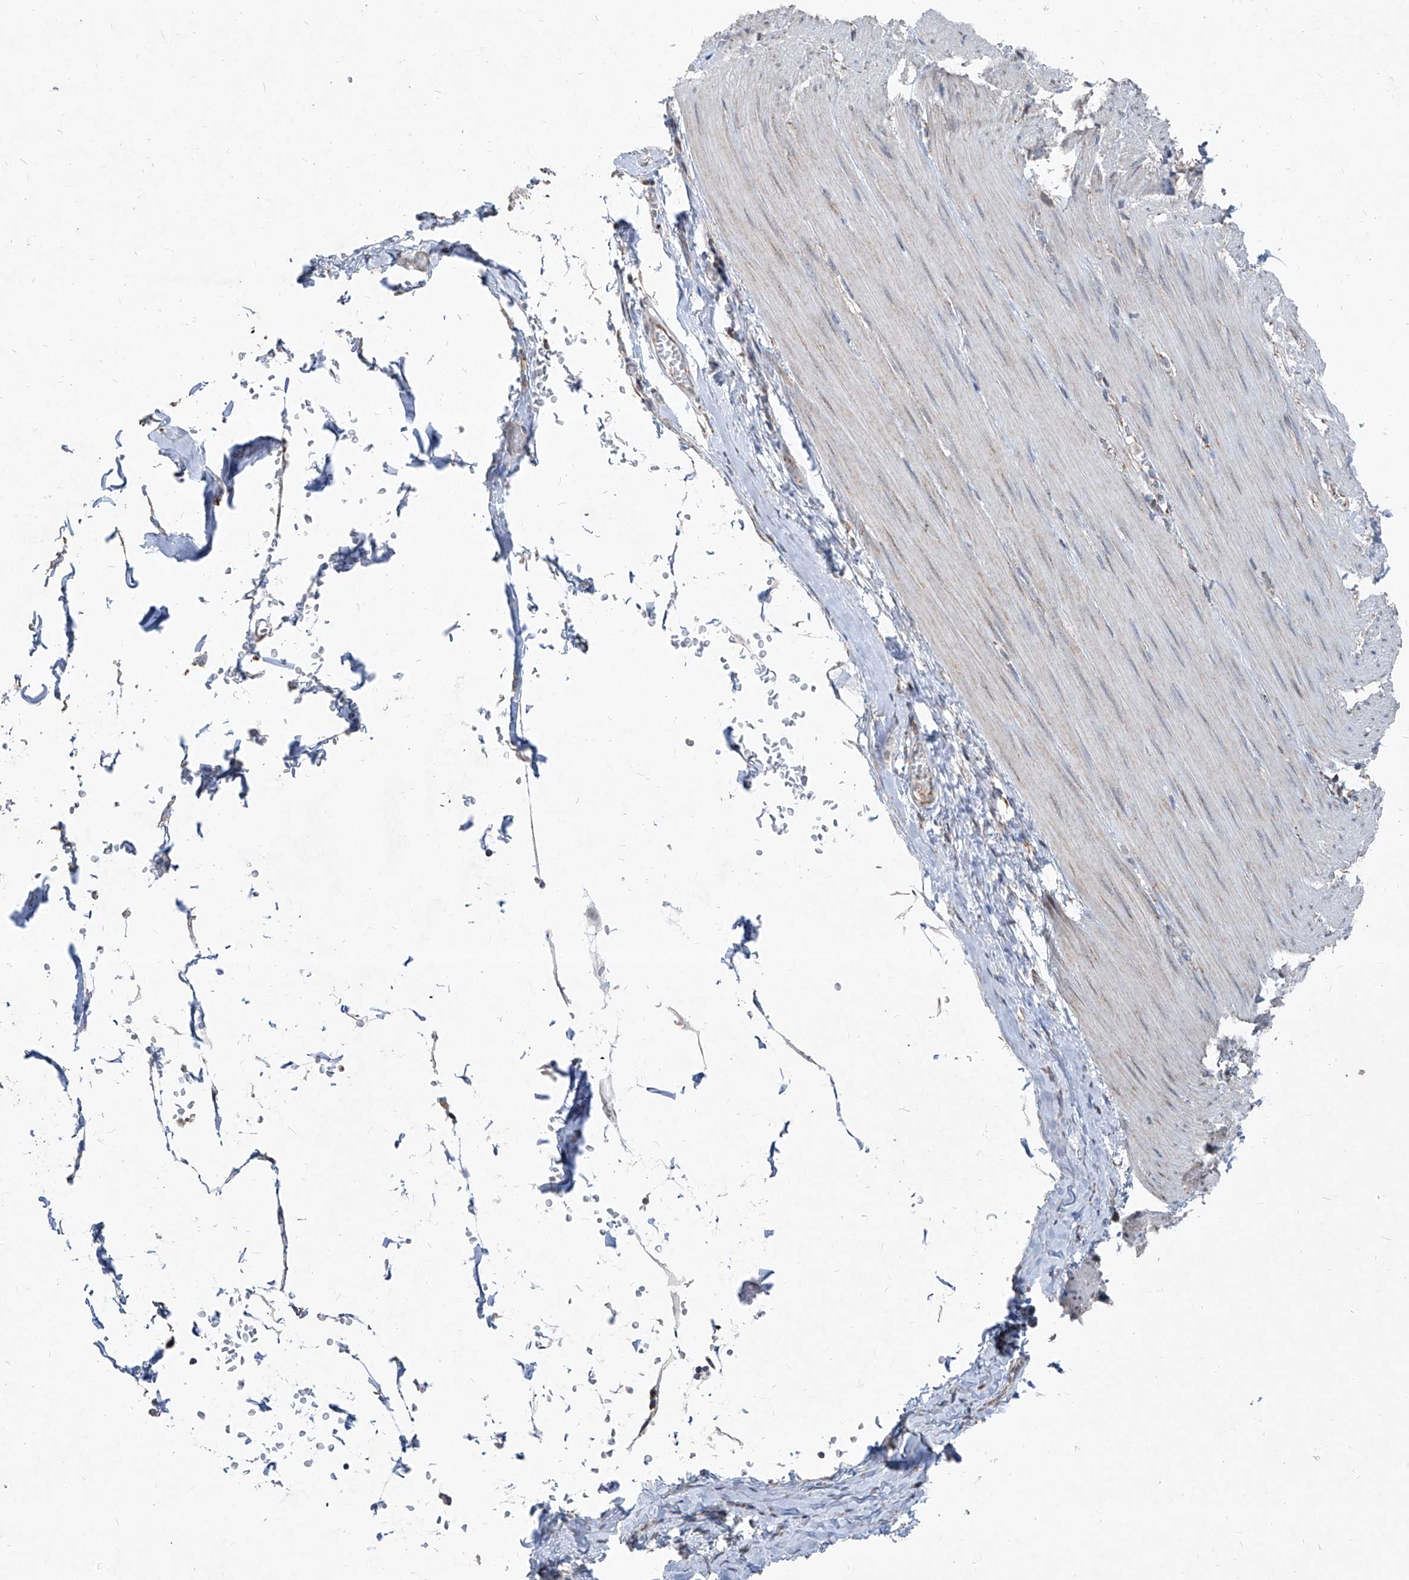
{"staining": {"intensity": "moderate", "quantity": "25%-75%", "location": "nuclear"}, "tissue": "smooth muscle", "cell_type": "Smooth muscle cells", "image_type": "normal", "snomed": [{"axis": "morphology", "description": "Normal tissue, NOS"}, {"axis": "morphology", "description": "Adenocarcinoma, NOS"}, {"axis": "topography", "description": "Colon"}, {"axis": "topography", "description": "Peripheral nerve tissue"}], "caption": "Smooth muscle stained with immunohistochemistry (IHC) exhibits moderate nuclear positivity in approximately 25%-75% of smooth muscle cells. (IHC, brightfield microscopy, high magnification).", "gene": "NDUFB3", "patient": {"sex": "male", "age": 14}}